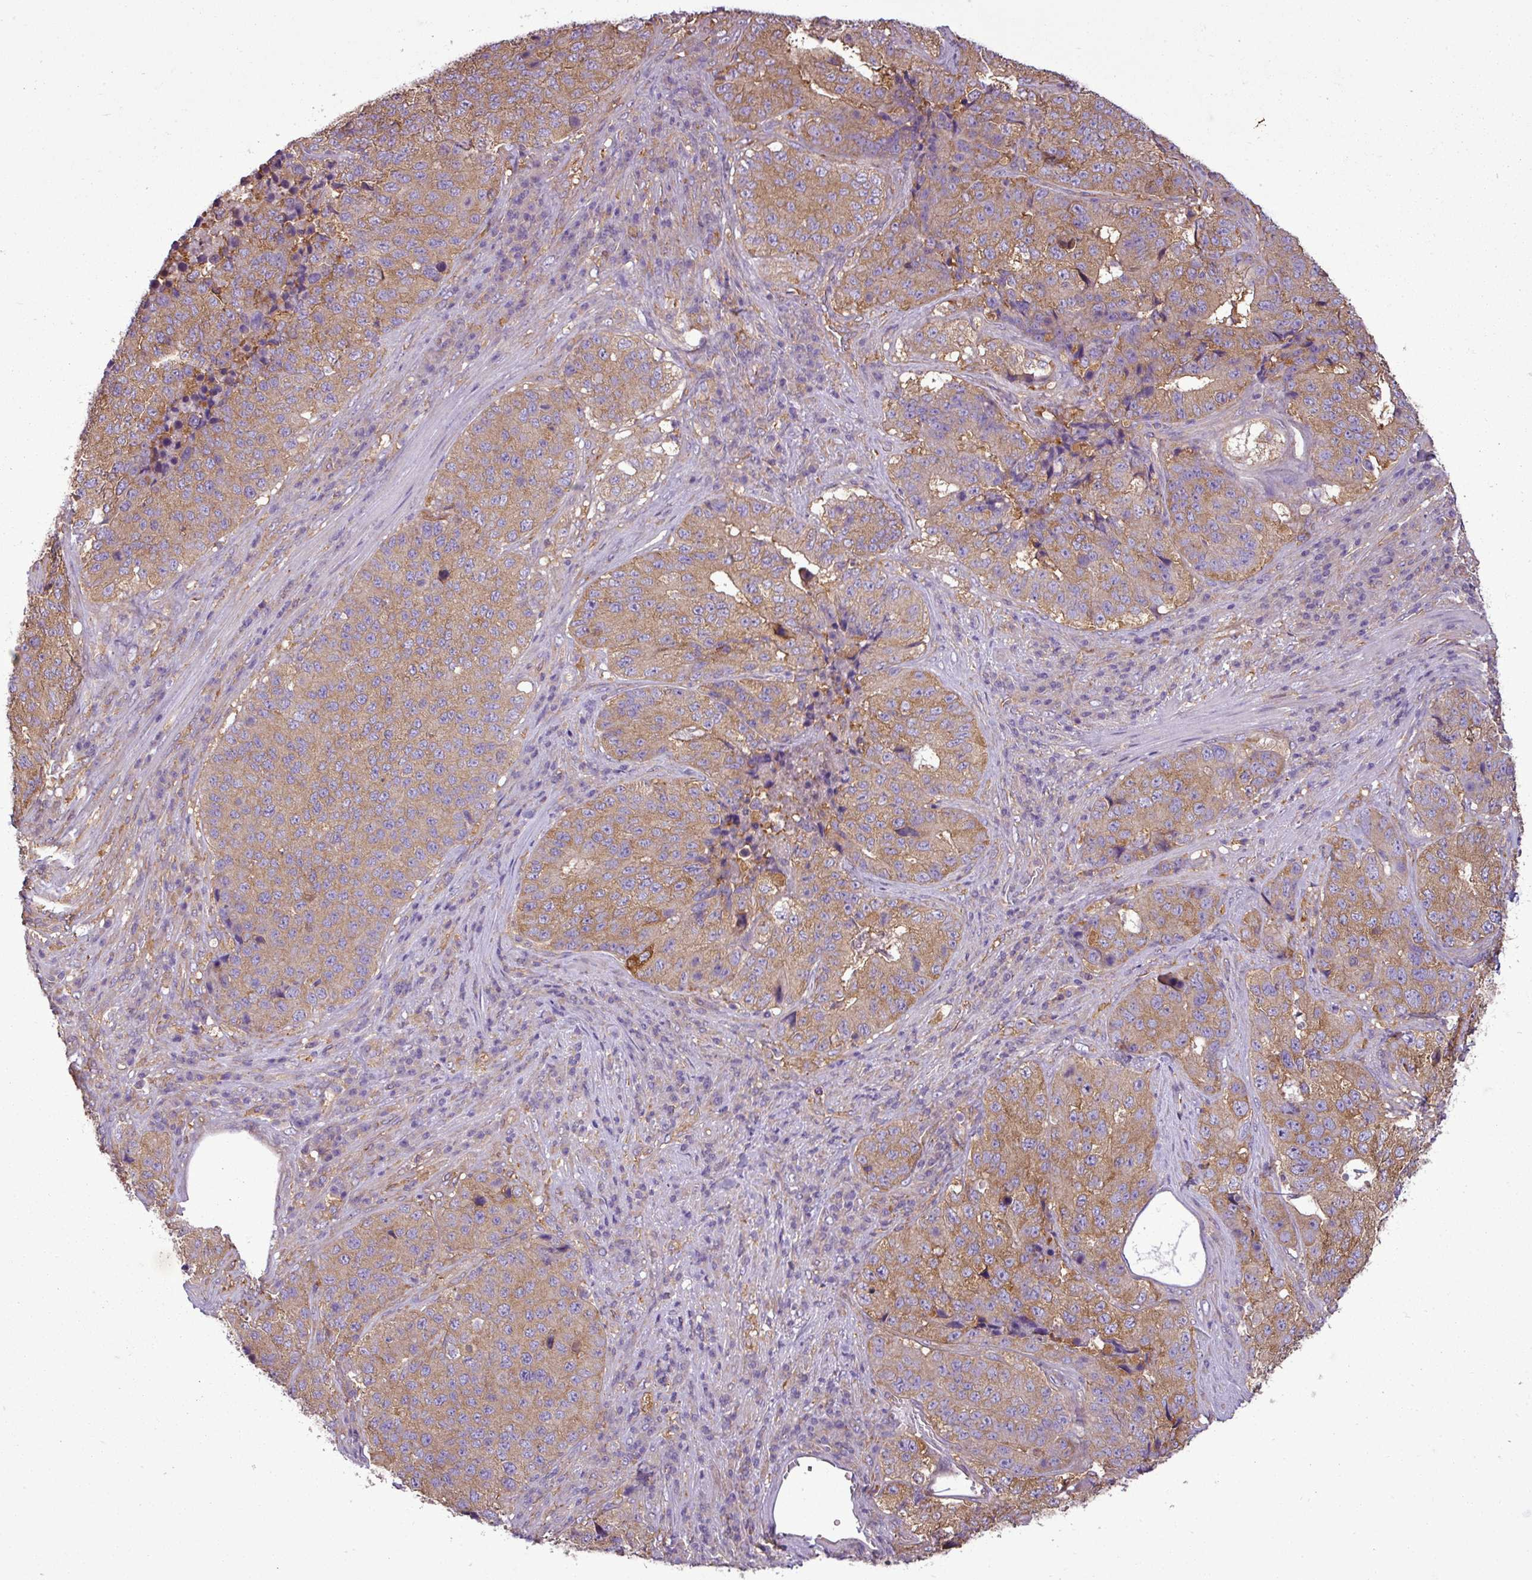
{"staining": {"intensity": "moderate", "quantity": ">75%", "location": "cytoplasmic/membranous"}, "tissue": "stomach cancer", "cell_type": "Tumor cells", "image_type": "cancer", "snomed": [{"axis": "morphology", "description": "Adenocarcinoma, NOS"}, {"axis": "topography", "description": "Stomach"}], "caption": "Immunohistochemical staining of human stomach cancer (adenocarcinoma) exhibits medium levels of moderate cytoplasmic/membranous expression in approximately >75% of tumor cells.", "gene": "PACSIN2", "patient": {"sex": "male", "age": 71}}